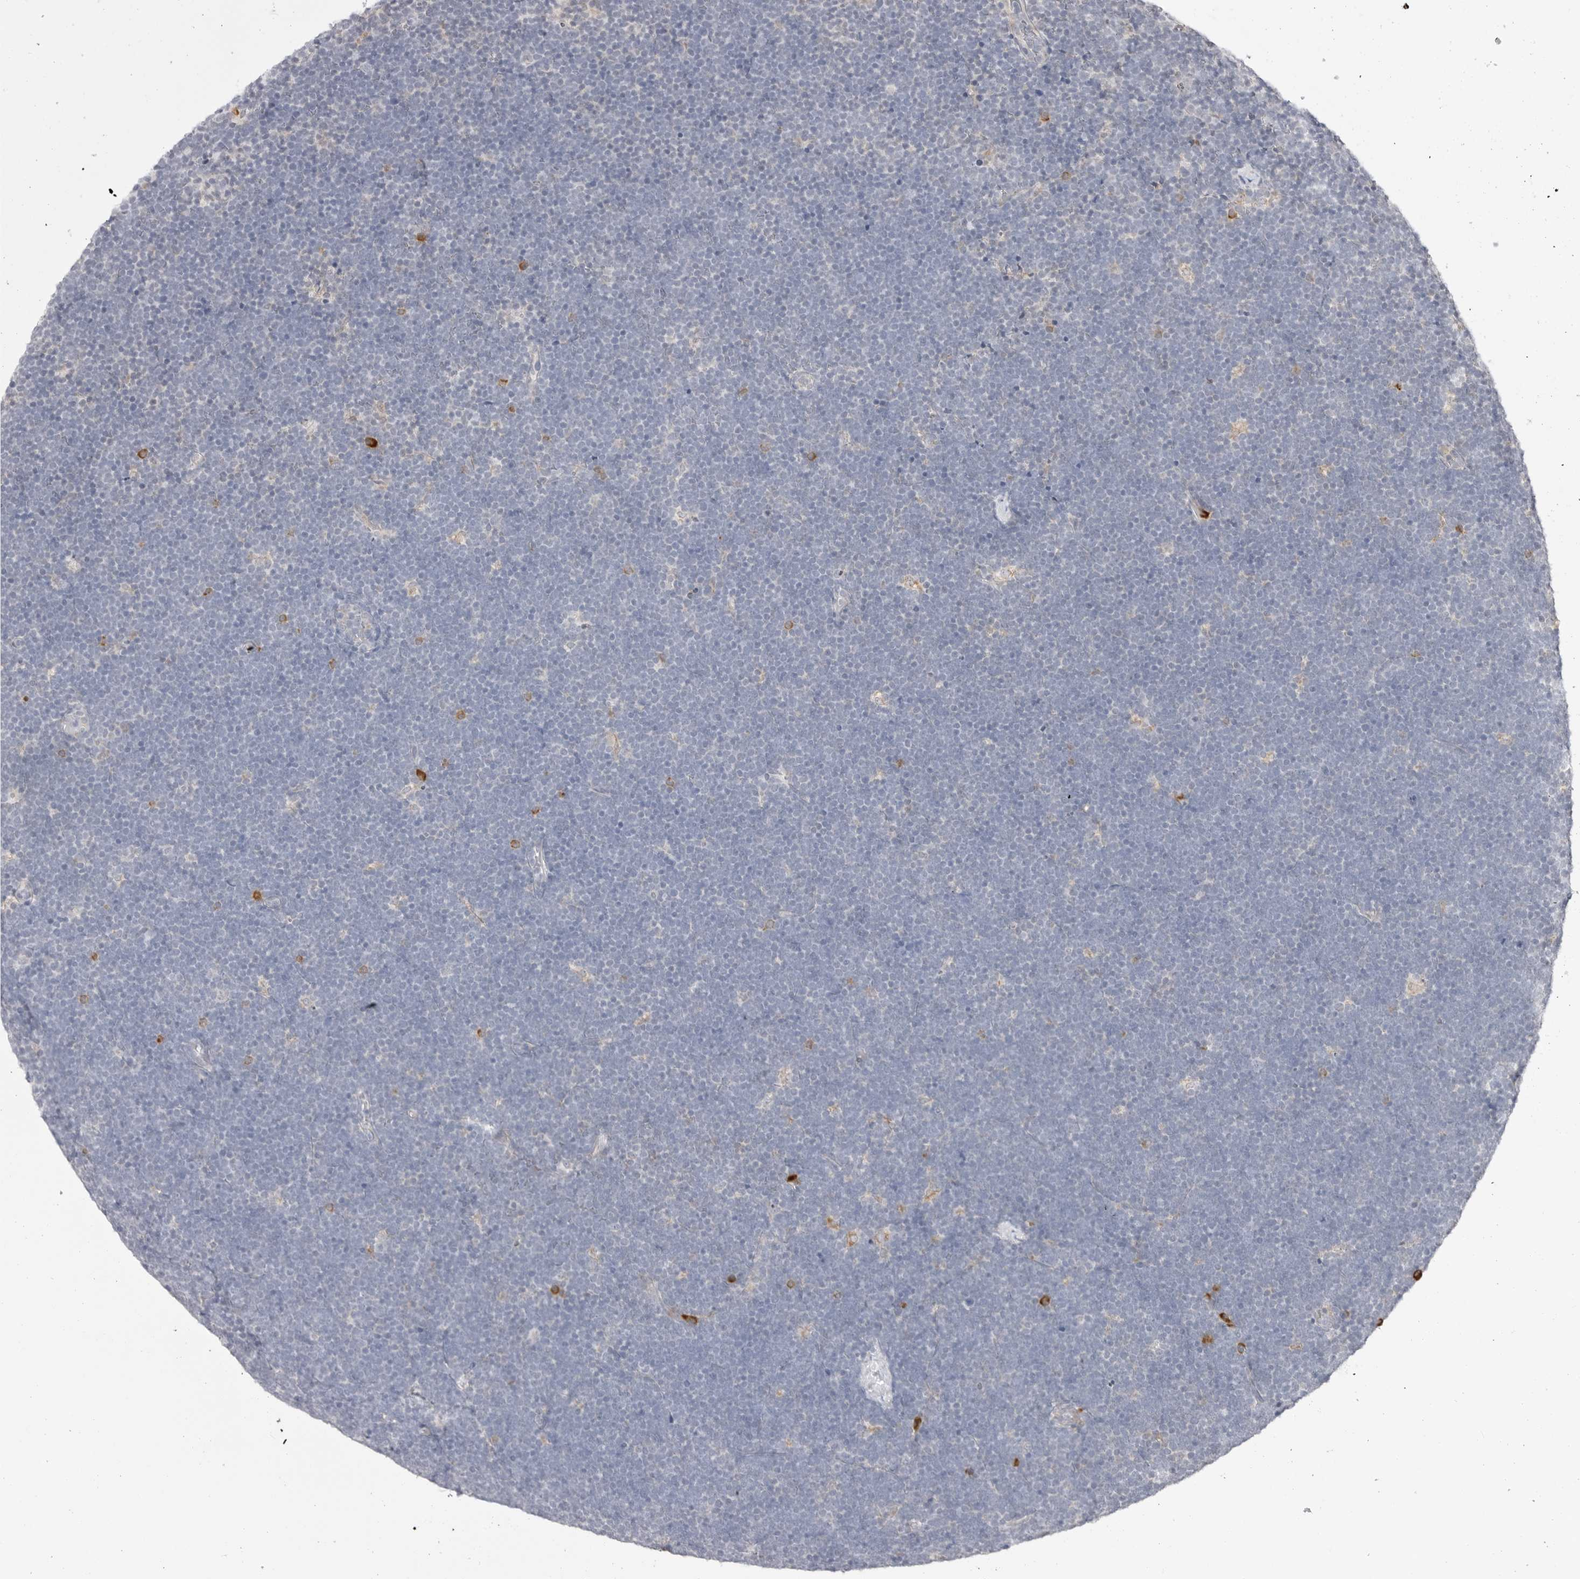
{"staining": {"intensity": "negative", "quantity": "none", "location": "none"}, "tissue": "lymphoma", "cell_type": "Tumor cells", "image_type": "cancer", "snomed": [{"axis": "morphology", "description": "Malignant lymphoma, non-Hodgkin's type, High grade"}, {"axis": "topography", "description": "Lymph node"}], "caption": "A high-resolution photomicrograph shows immunohistochemistry (IHC) staining of lymphoma, which demonstrates no significant expression in tumor cells.", "gene": "RPN1", "patient": {"sex": "male", "age": 13}}